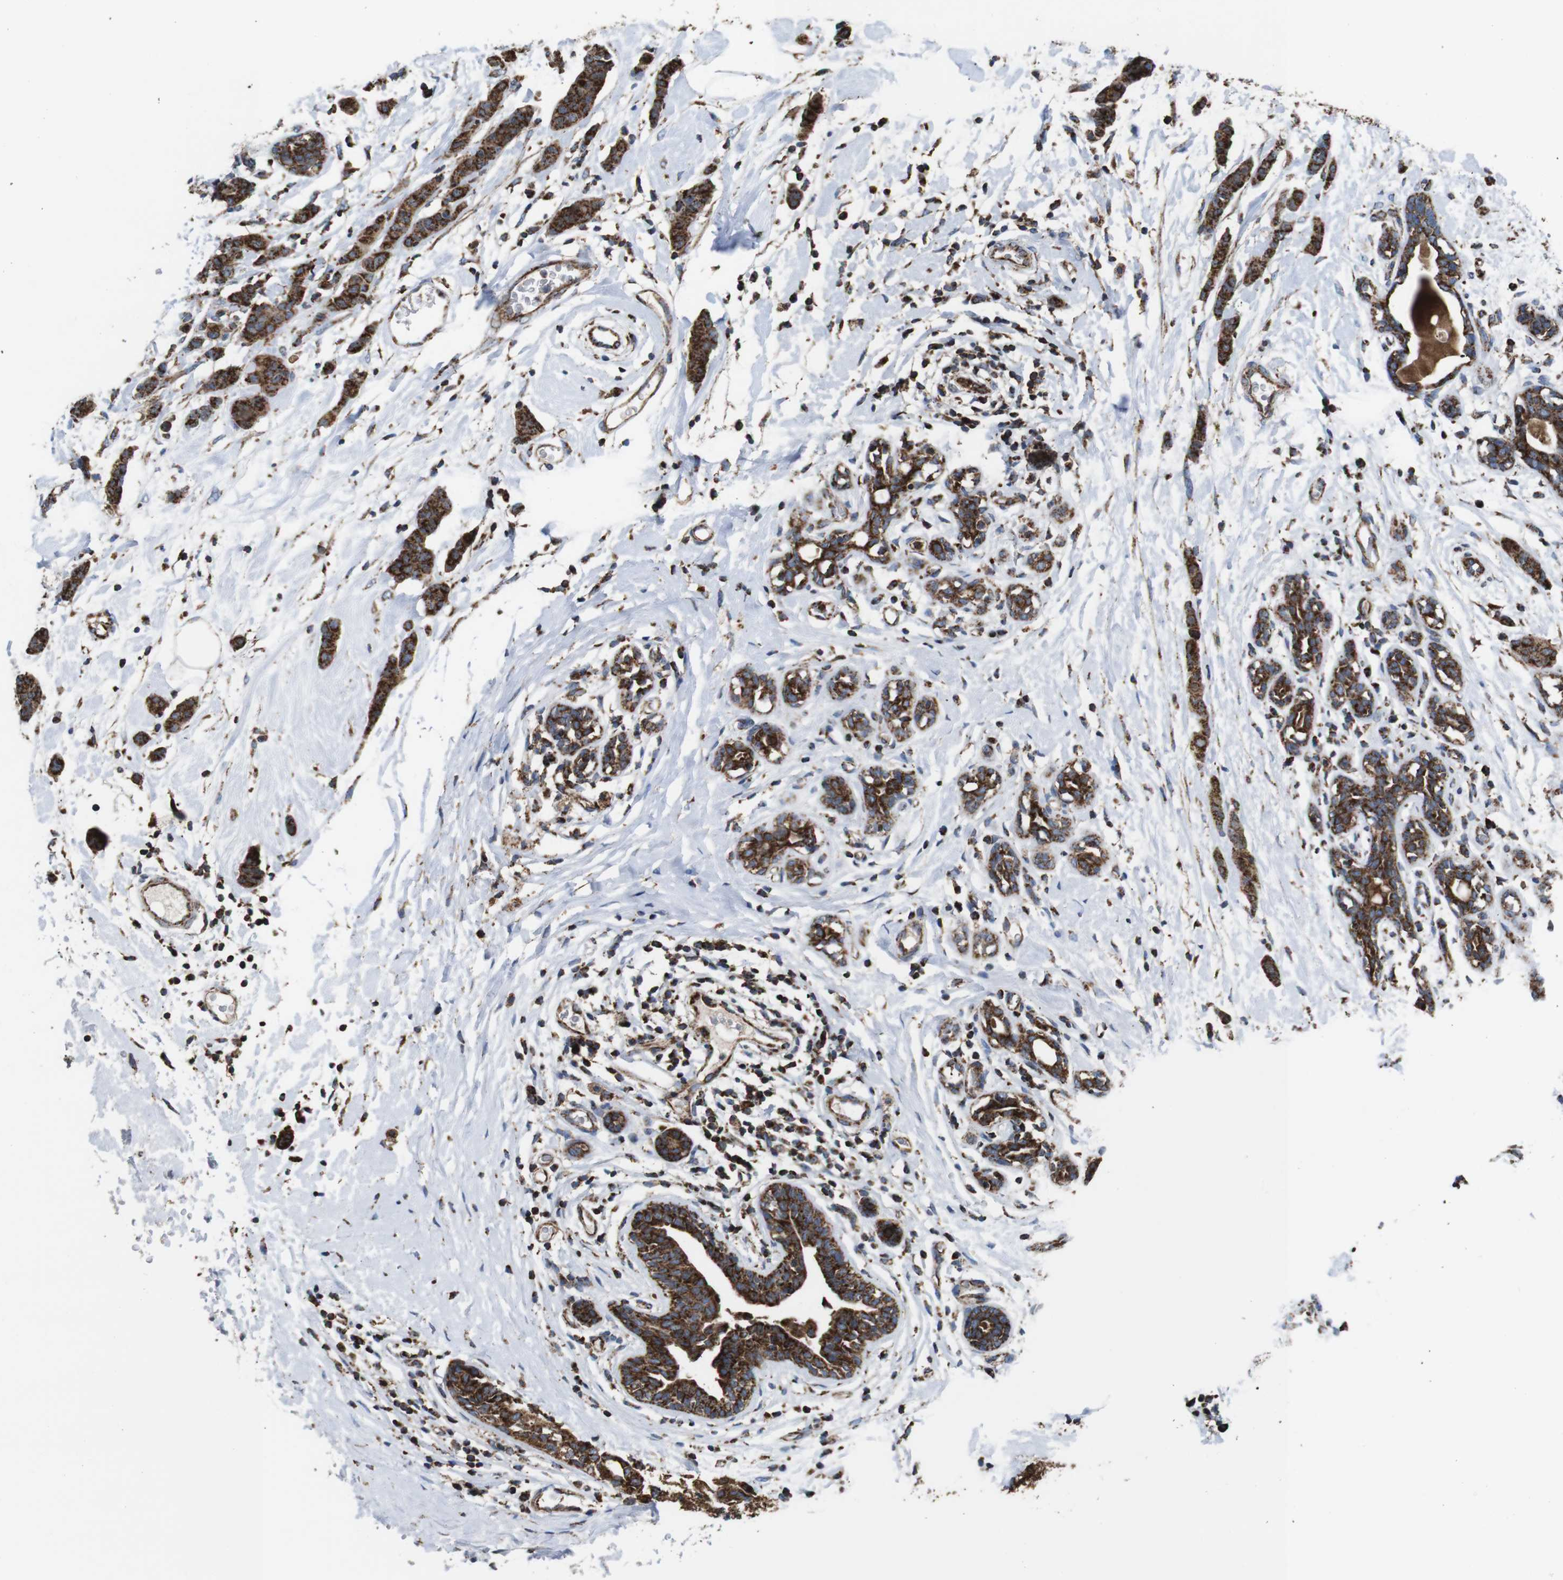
{"staining": {"intensity": "strong", "quantity": ">75%", "location": "cytoplasmic/membranous"}, "tissue": "breast cancer", "cell_type": "Tumor cells", "image_type": "cancer", "snomed": [{"axis": "morphology", "description": "Normal tissue, NOS"}, {"axis": "morphology", "description": "Duct carcinoma"}, {"axis": "topography", "description": "Breast"}], "caption": "A histopathology image of breast invasive ductal carcinoma stained for a protein shows strong cytoplasmic/membranous brown staining in tumor cells.", "gene": "HK1", "patient": {"sex": "female", "age": 40}}